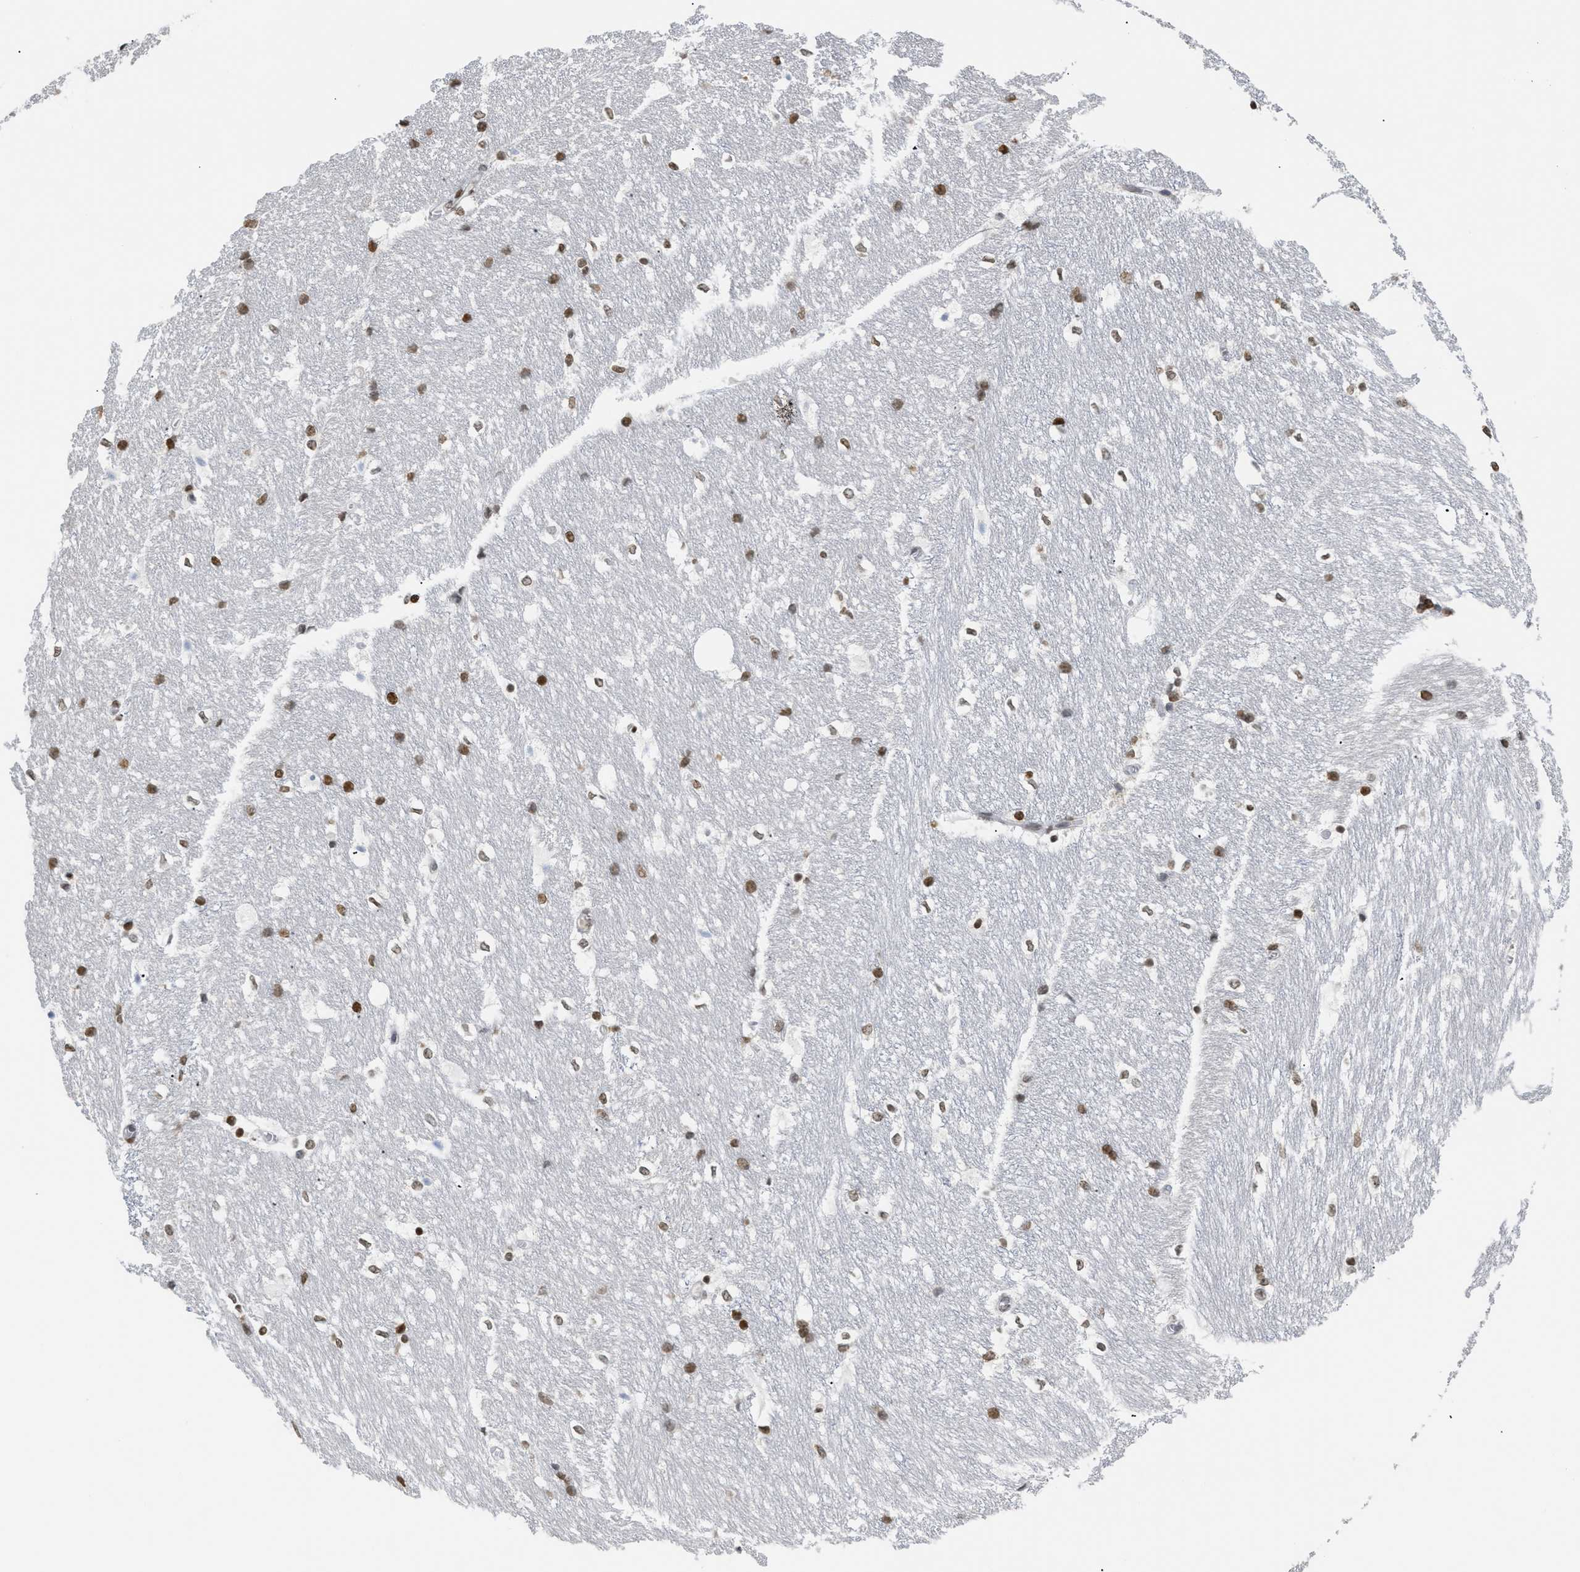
{"staining": {"intensity": "moderate", "quantity": ">75%", "location": "nuclear"}, "tissue": "hippocampus", "cell_type": "Glial cells", "image_type": "normal", "snomed": [{"axis": "morphology", "description": "Normal tissue, NOS"}, {"axis": "topography", "description": "Hippocampus"}], "caption": "Protein staining of normal hippocampus displays moderate nuclear positivity in about >75% of glial cells.", "gene": "HMGN2", "patient": {"sex": "female", "age": 19}}